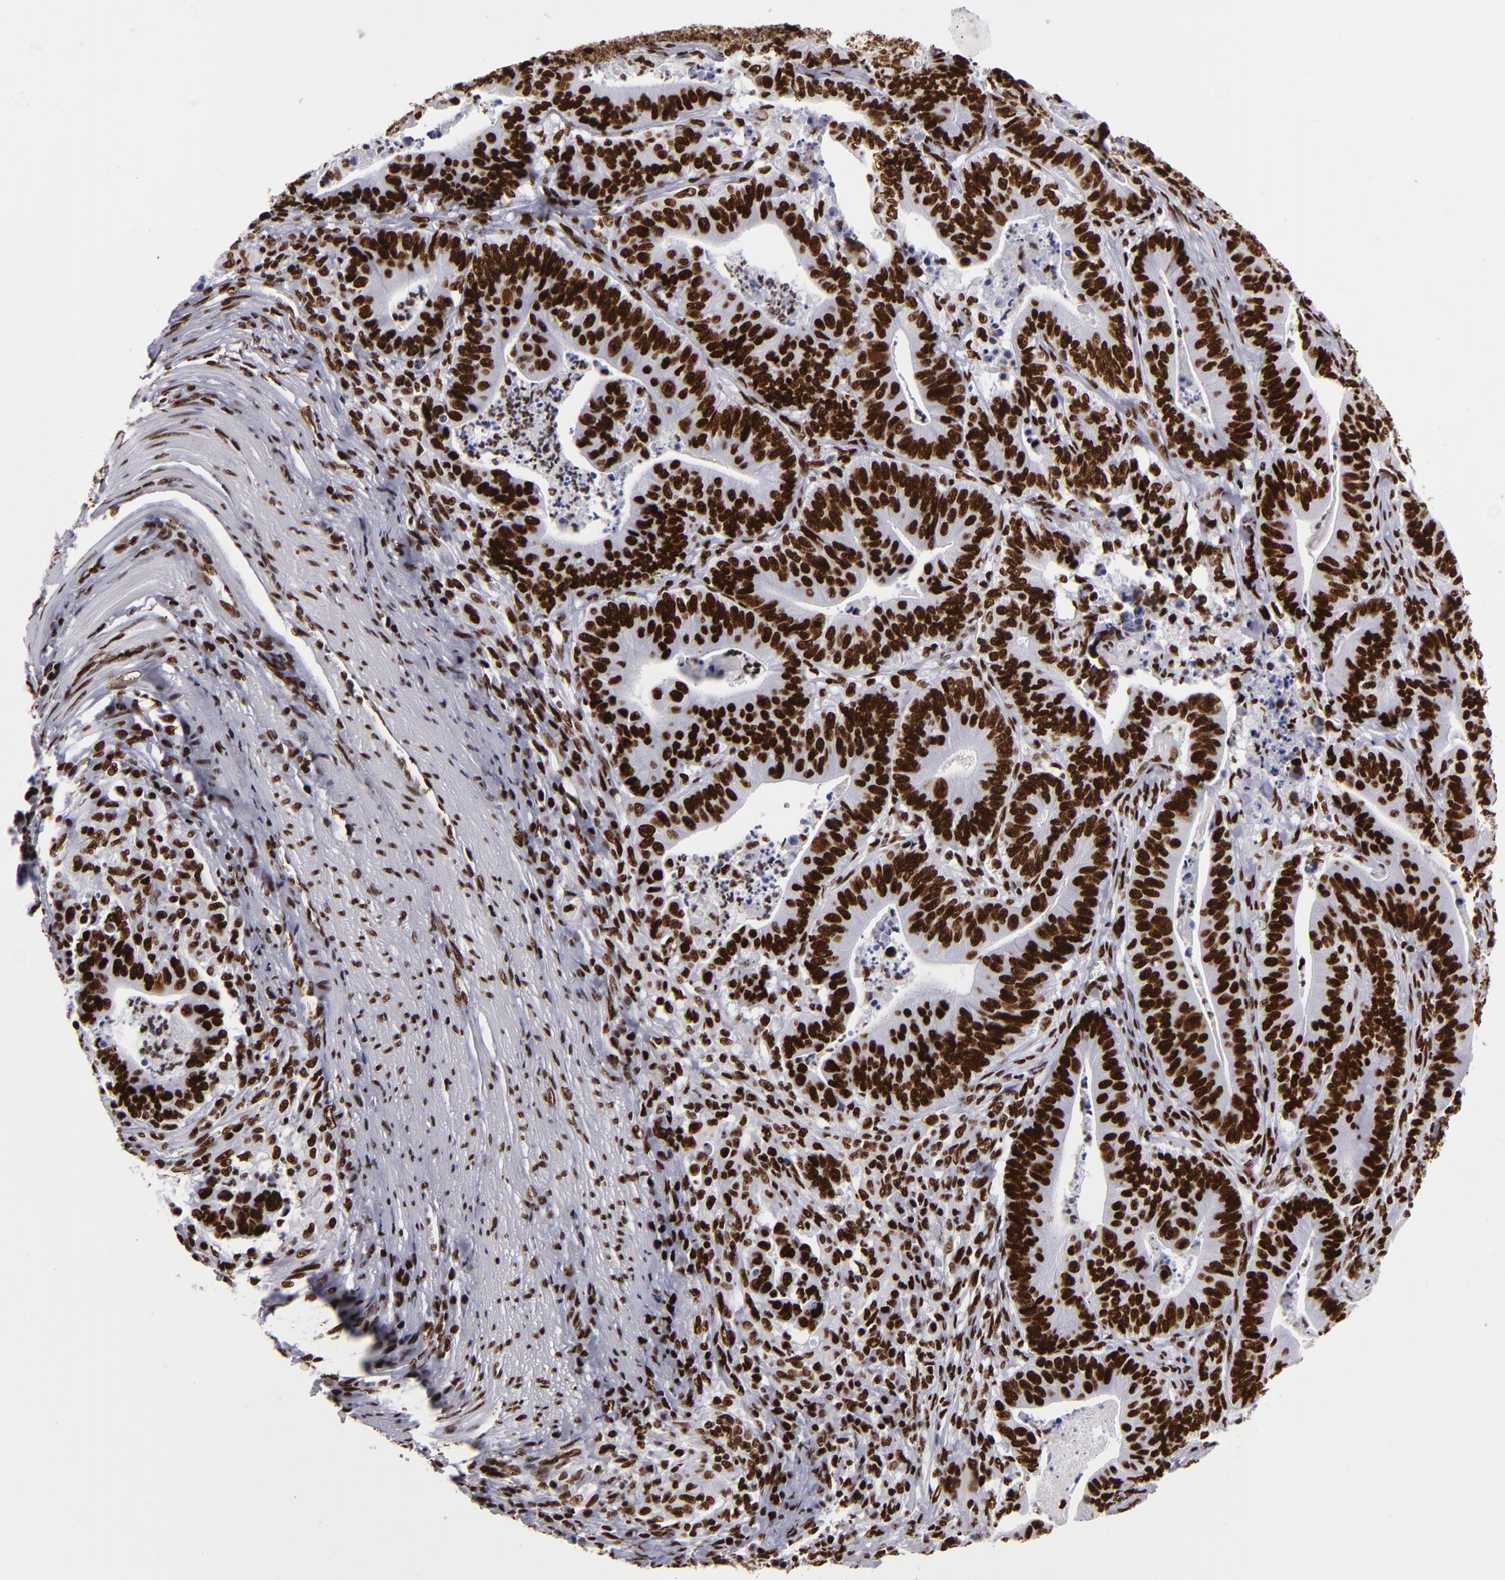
{"staining": {"intensity": "strong", "quantity": ">75%", "location": "nuclear"}, "tissue": "stomach cancer", "cell_type": "Tumor cells", "image_type": "cancer", "snomed": [{"axis": "morphology", "description": "Adenocarcinoma, NOS"}, {"axis": "topography", "description": "Stomach, lower"}], "caption": "Immunohistochemistry photomicrograph of neoplastic tissue: human adenocarcinoma (stomach) stained using IHC displays high levels of strong protein expression localized specifically in the nuclear of tumor cells, appearing as a nuclear brown color.", "gene": "SAFB", "patient": {"sex": "female", "age": 86}}